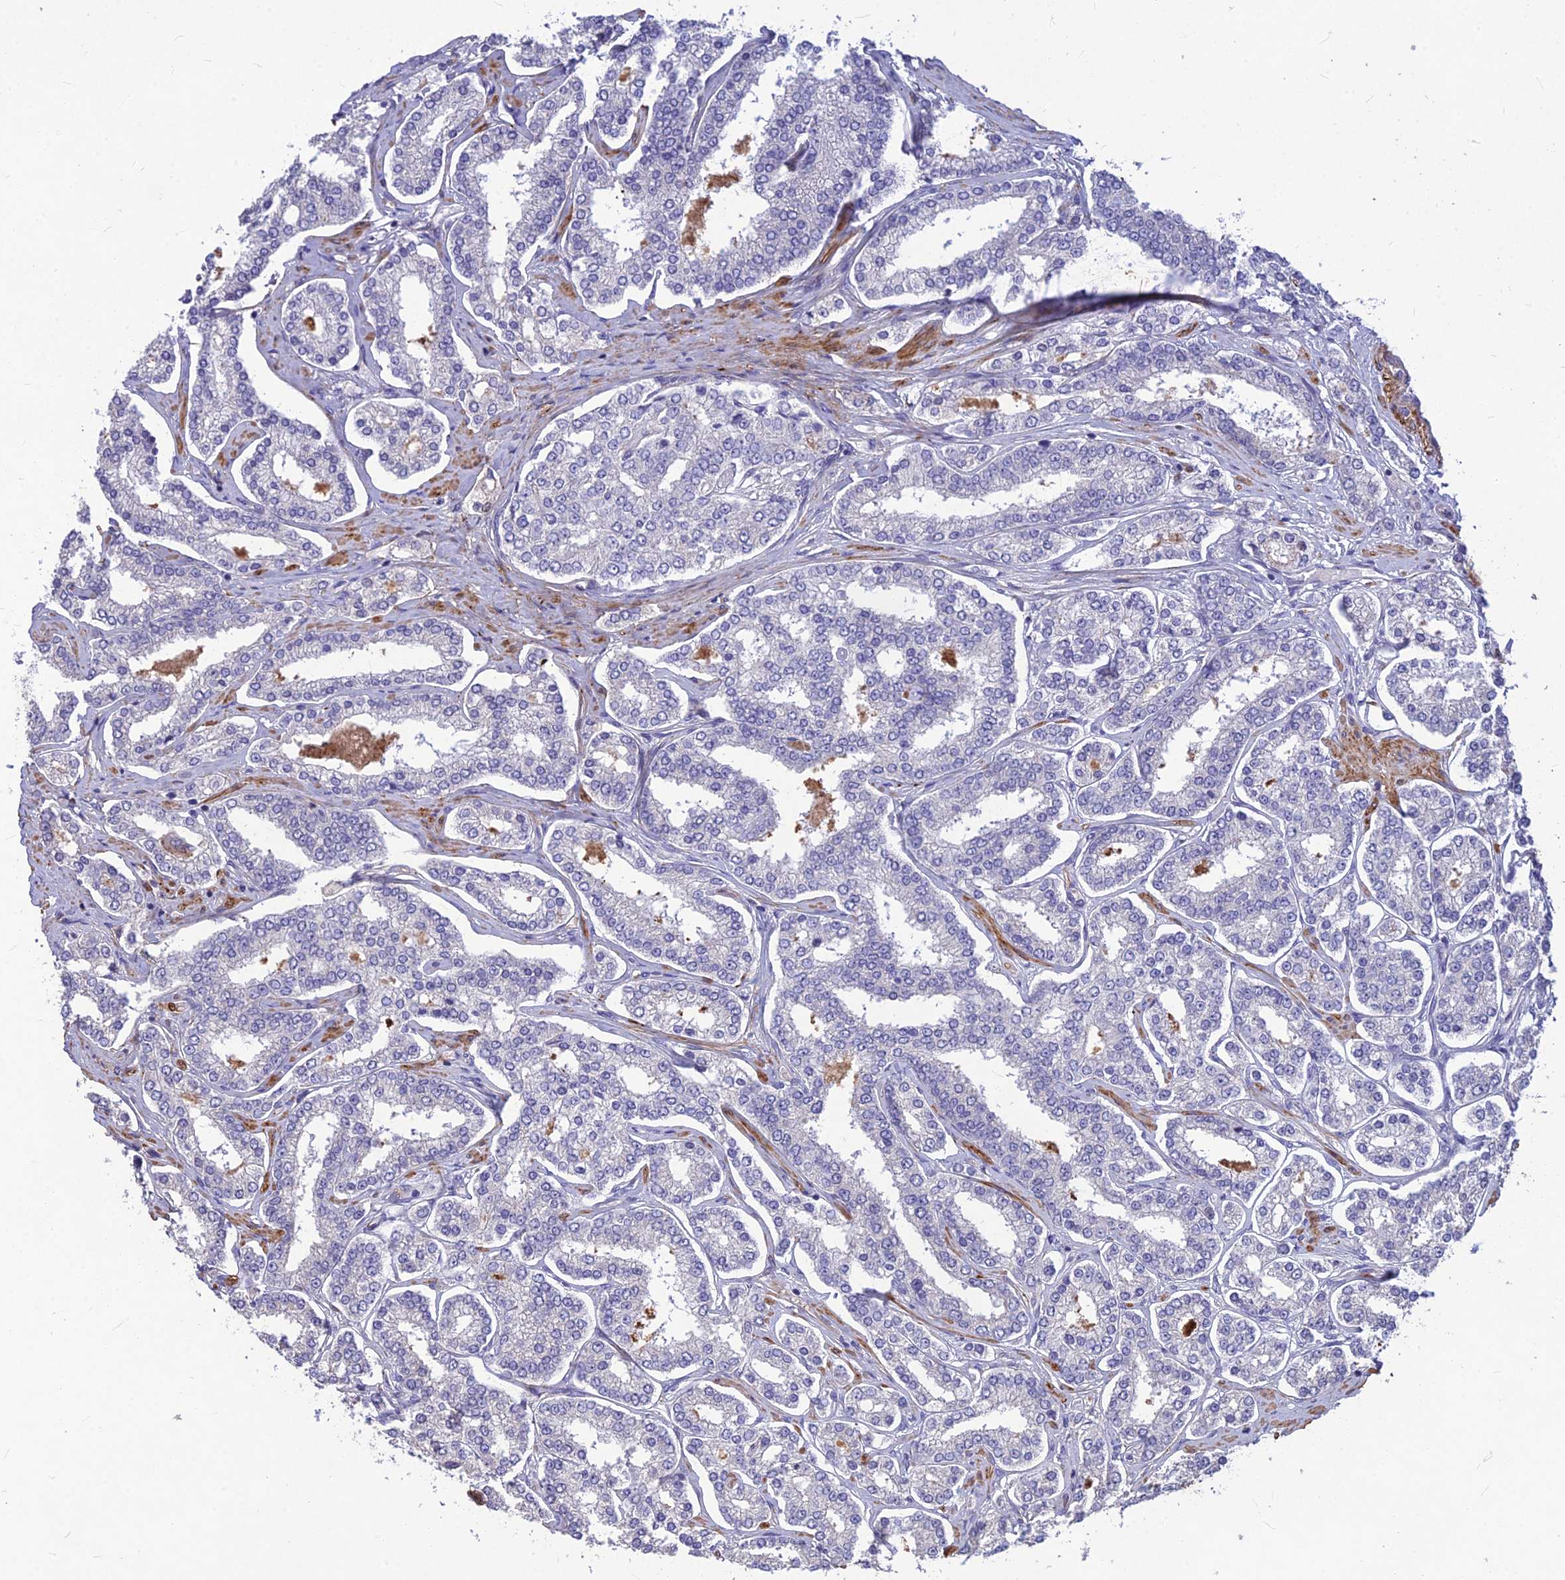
{"staining": {"intensity": "negative", "quantity": "none", "location": "none"}, "tissue": "prostate cancer", "cell_type": "Tumor cells", "image_type": "cancer", "snomed": [{"axis": "morphology", "description": "Normal tissue, NOS"}, {"axis": "morphology", "description": "Adenocarcinoma, High grade"}, {"axis": "topography", "description": "Prostate"}], "caption": "This micrograph is of prostate cancer stained with immunohistochemistry (IHC) to label a protein in brown with the nuclei are counter-stained blue. There is no expression in tumor cells. (Brightfield microscopy of DAB IHC at high magnification).", "gene": "CLUH", "patient": {"sex": "male", "age": 83}}